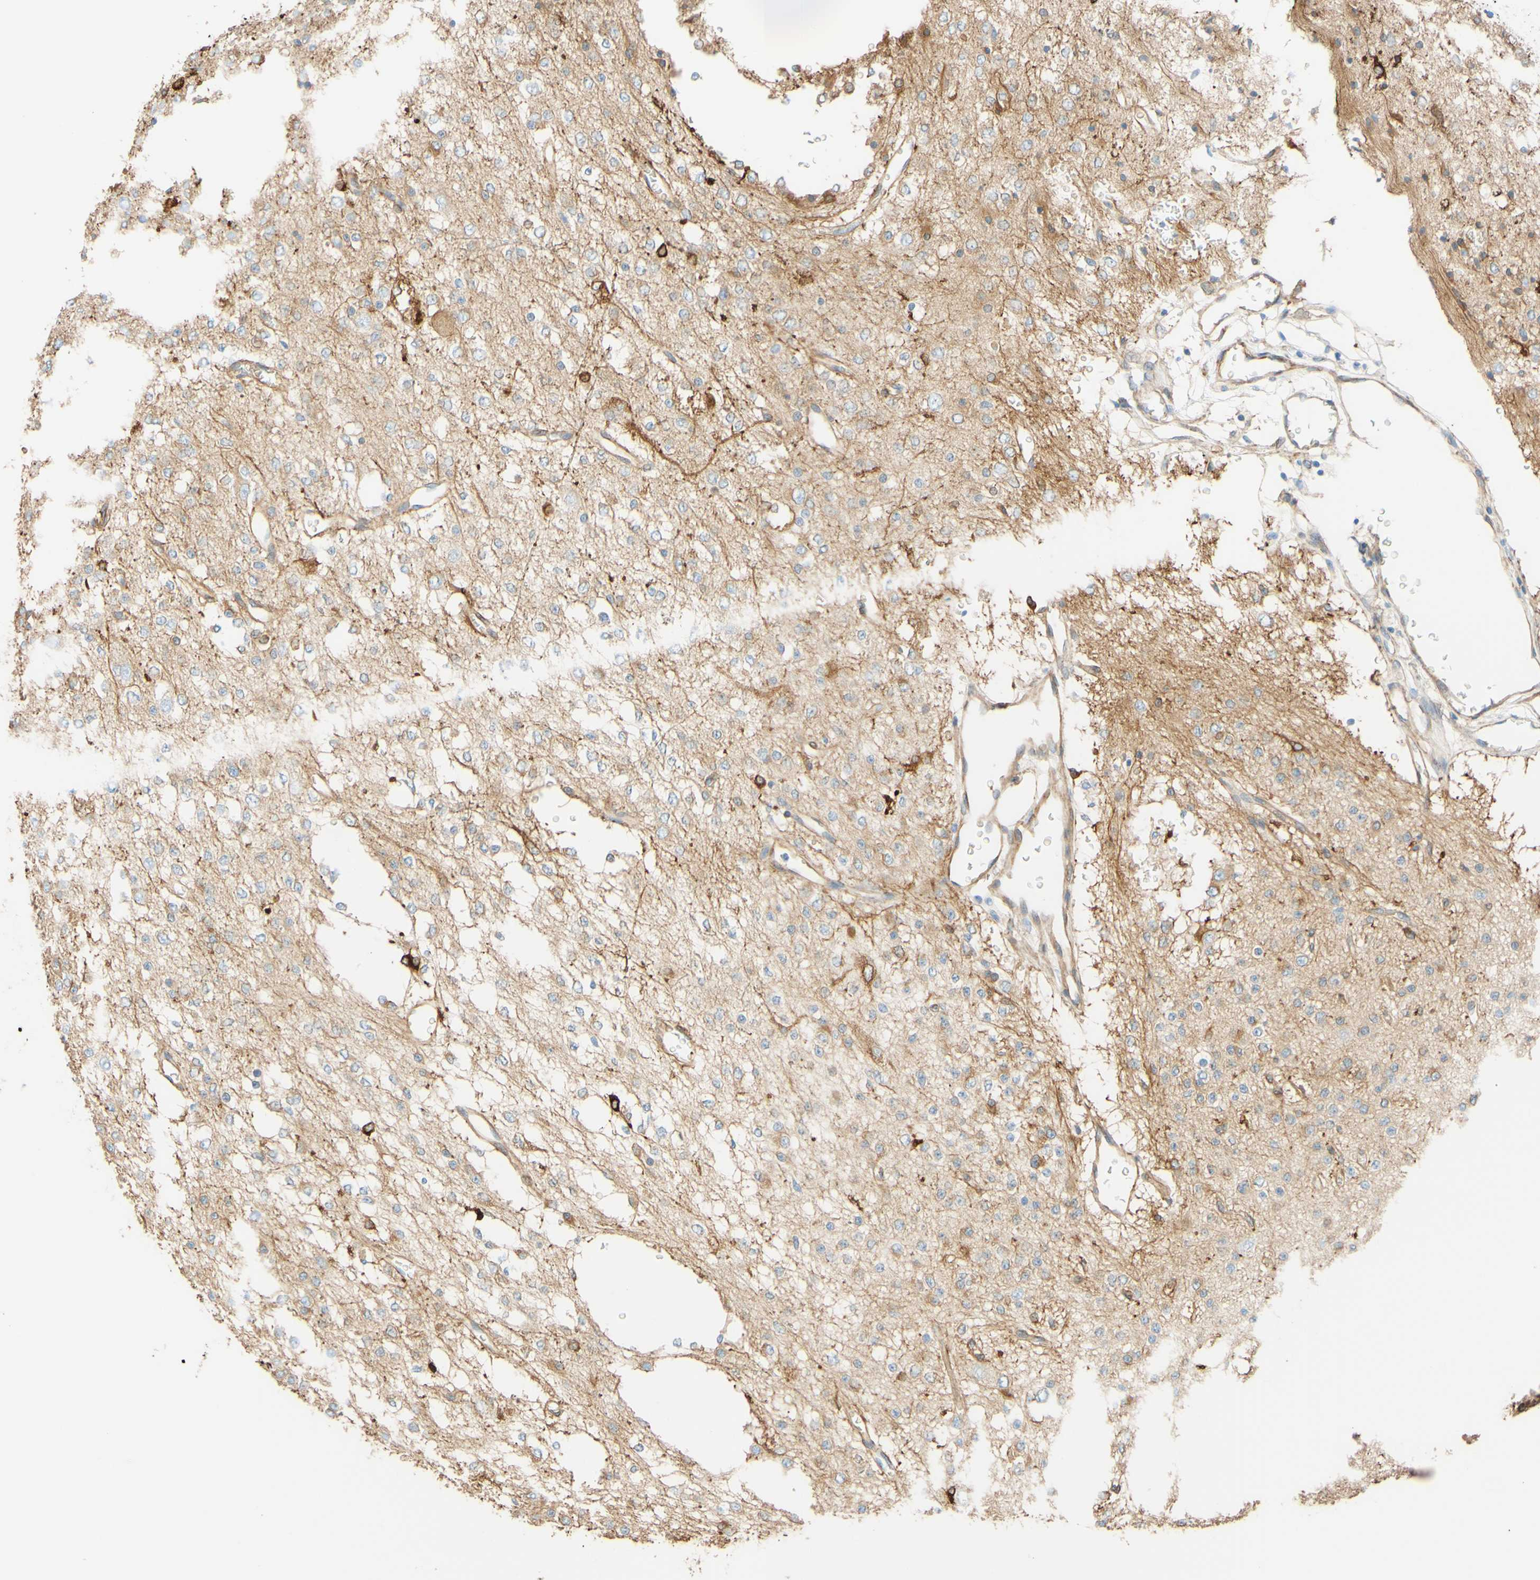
{"staining": {"intensity": "strong", "quantity": "<25%", "location": "cytoplasmic/membranous"}, "tissue": "glioma", "cell_type": "Tumor cells", "image_type": "cancer", "snomed": [{"axis": "morphology", "description": "Glioma, malignant, Low grade"}, {"axis": "topography", "description": "Brain"}], "caption": "Approximately <25% of tumor cells in glioma demonstrate strong cytoplasmic/membranous protein staining as visualized by brown immunohistochemical staining.", "gene": "ENDOD1", "patient": {"sex": "male", "age": 38}}